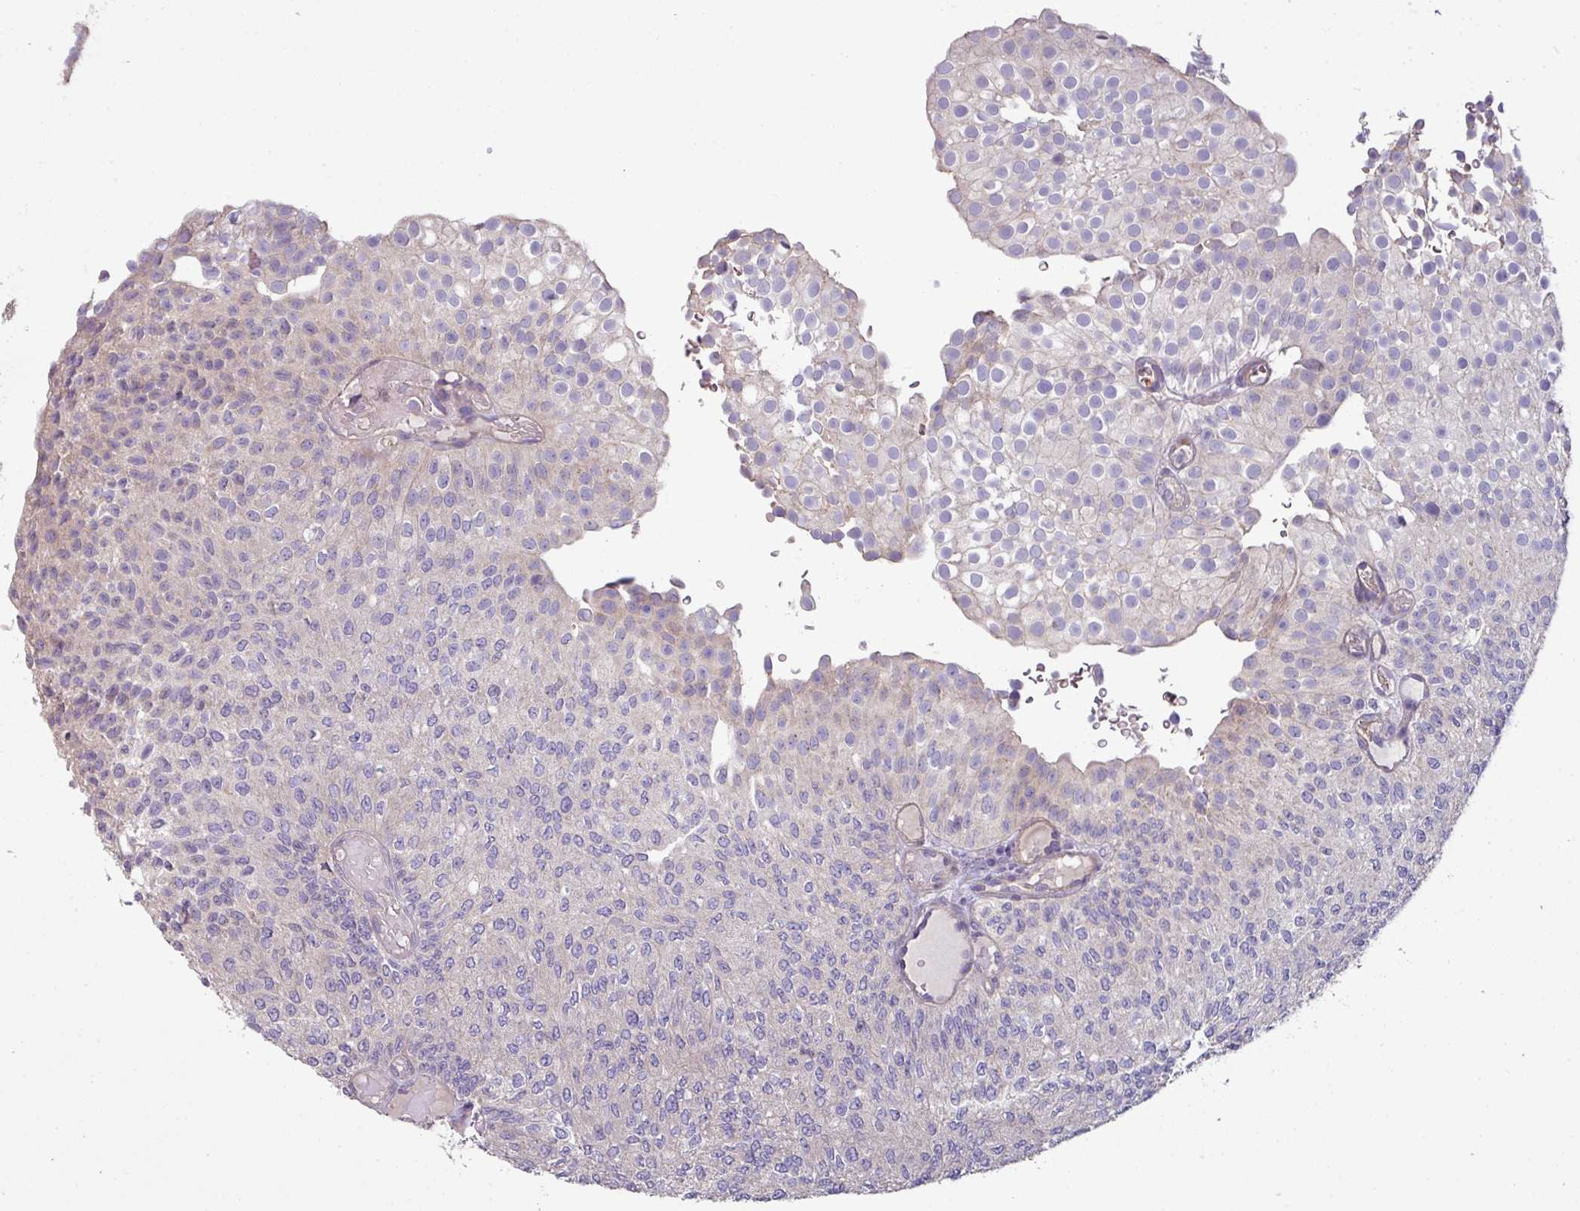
{"staining": {"intensity": "negative", "quantity": "none", "location": "none"}, "tissue": "urothelial cancer", "cell_type": "Tumor cells", "image_type": "cancer", "snomed": [{"axis": "morphology", "description": "Urothelial carcinoma, Low grade"}, {"axis": "topography", "description": "Urinary bladder"}], "caption": "This photomicrograph is of low-grade urothelial carcinoma stained with immunohistochemistry to label a protein in brown with the nuclei are counter-stained blue. There is no positivity in tumor cells.", "gene": "LRRC9", "patient": {"sex": "male", "age": 78}}